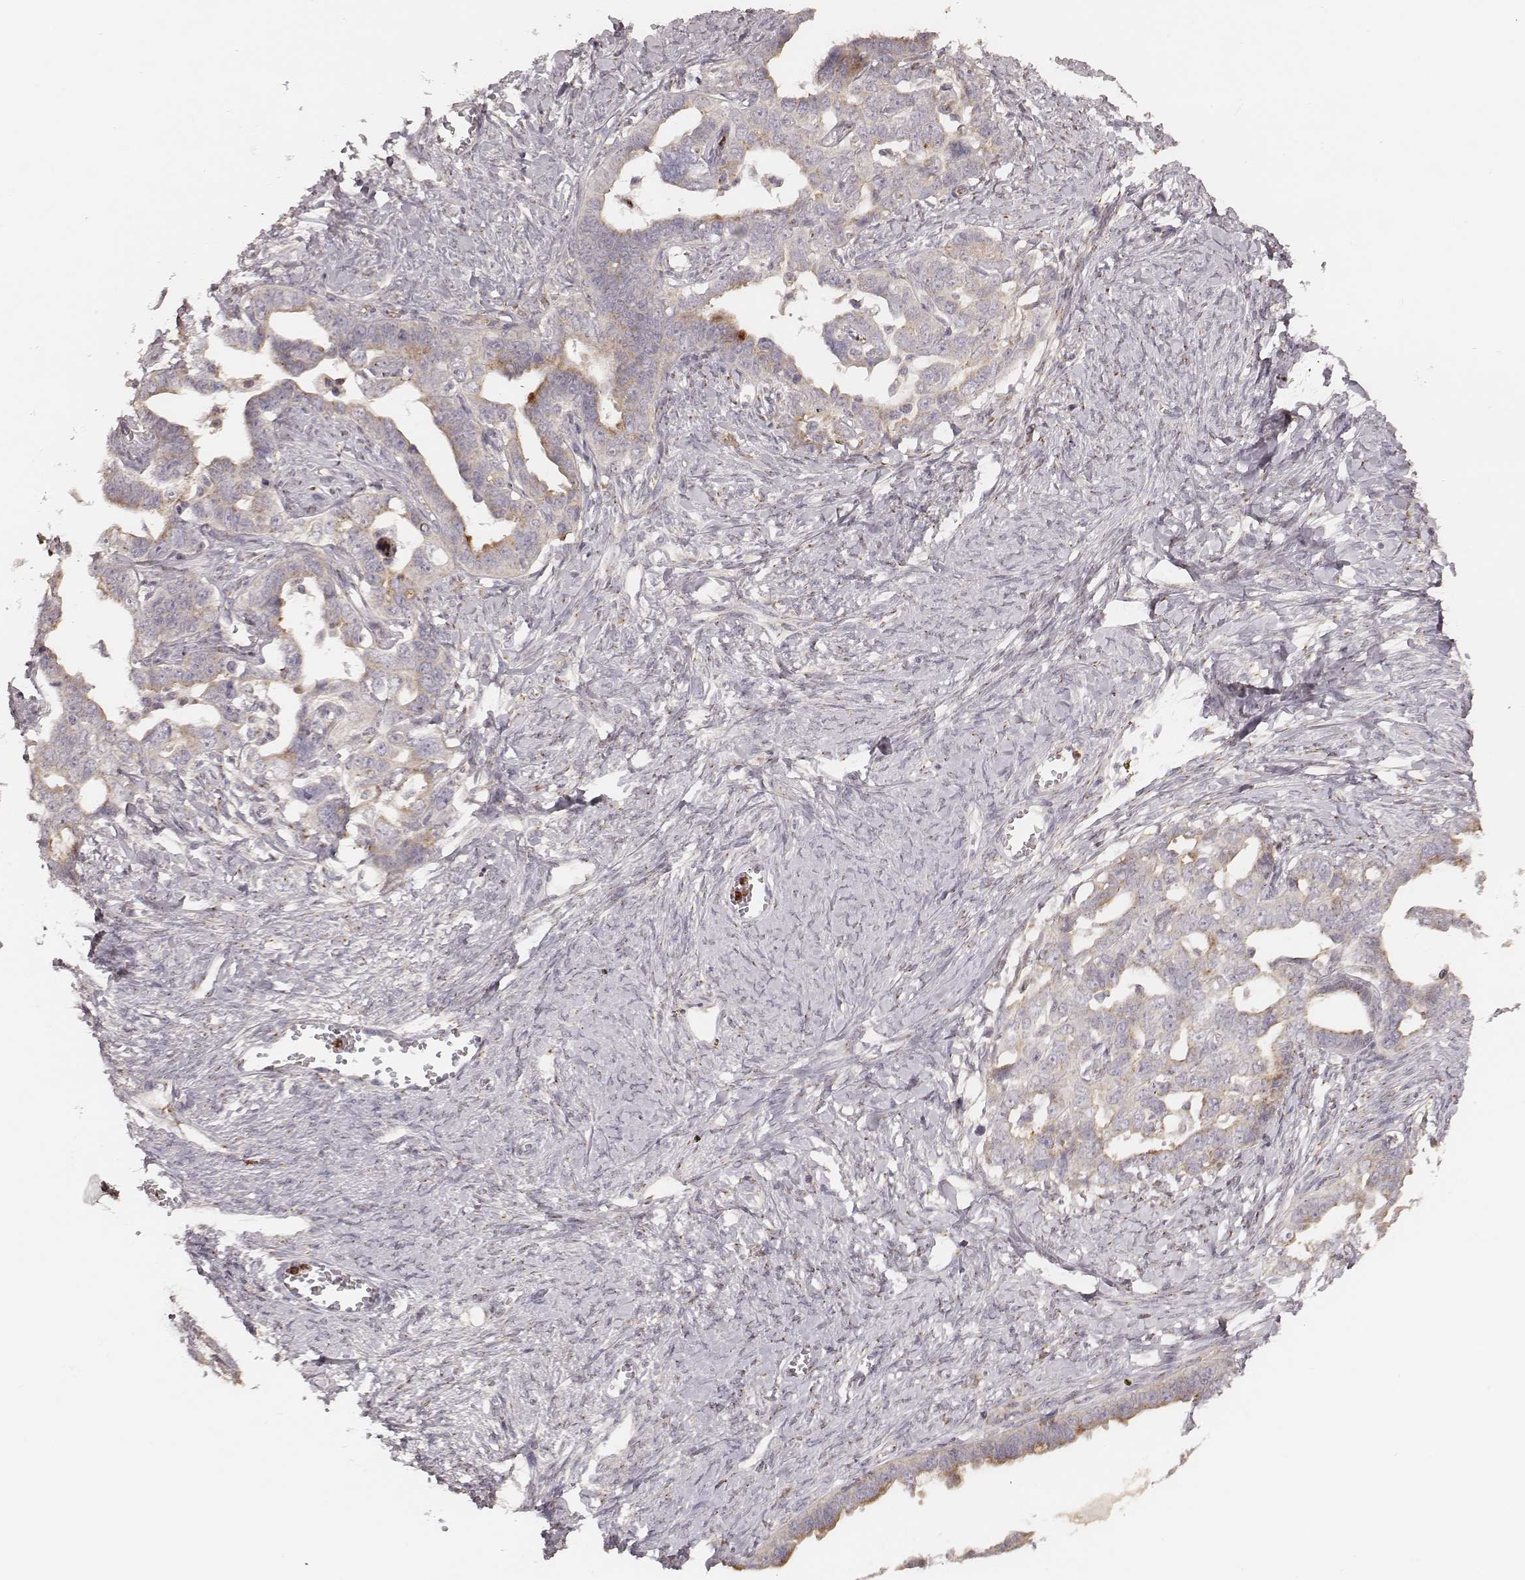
{"staining": {"intensity": "weak", "quantity": ">75%", "location": "cytoplasmic/membranous"}, "tissue": "ovarian cancer", "cell_type": "Tumor cells", "image_type": "cancer", "snomed": [{"axis": "morphology", "description": "Cystadenocarcinoma, serous, NOS"}, {"axis": "topography", "description": "Ovary"}], "caption": "DAB immunohistochemical staining of human ovarian cancer reveals weak cytoplasmic/membranous protein staining in about >75% of tumor cells.", "gene": "ABCA7", "patient": {"sex": "female", "age": 69}}